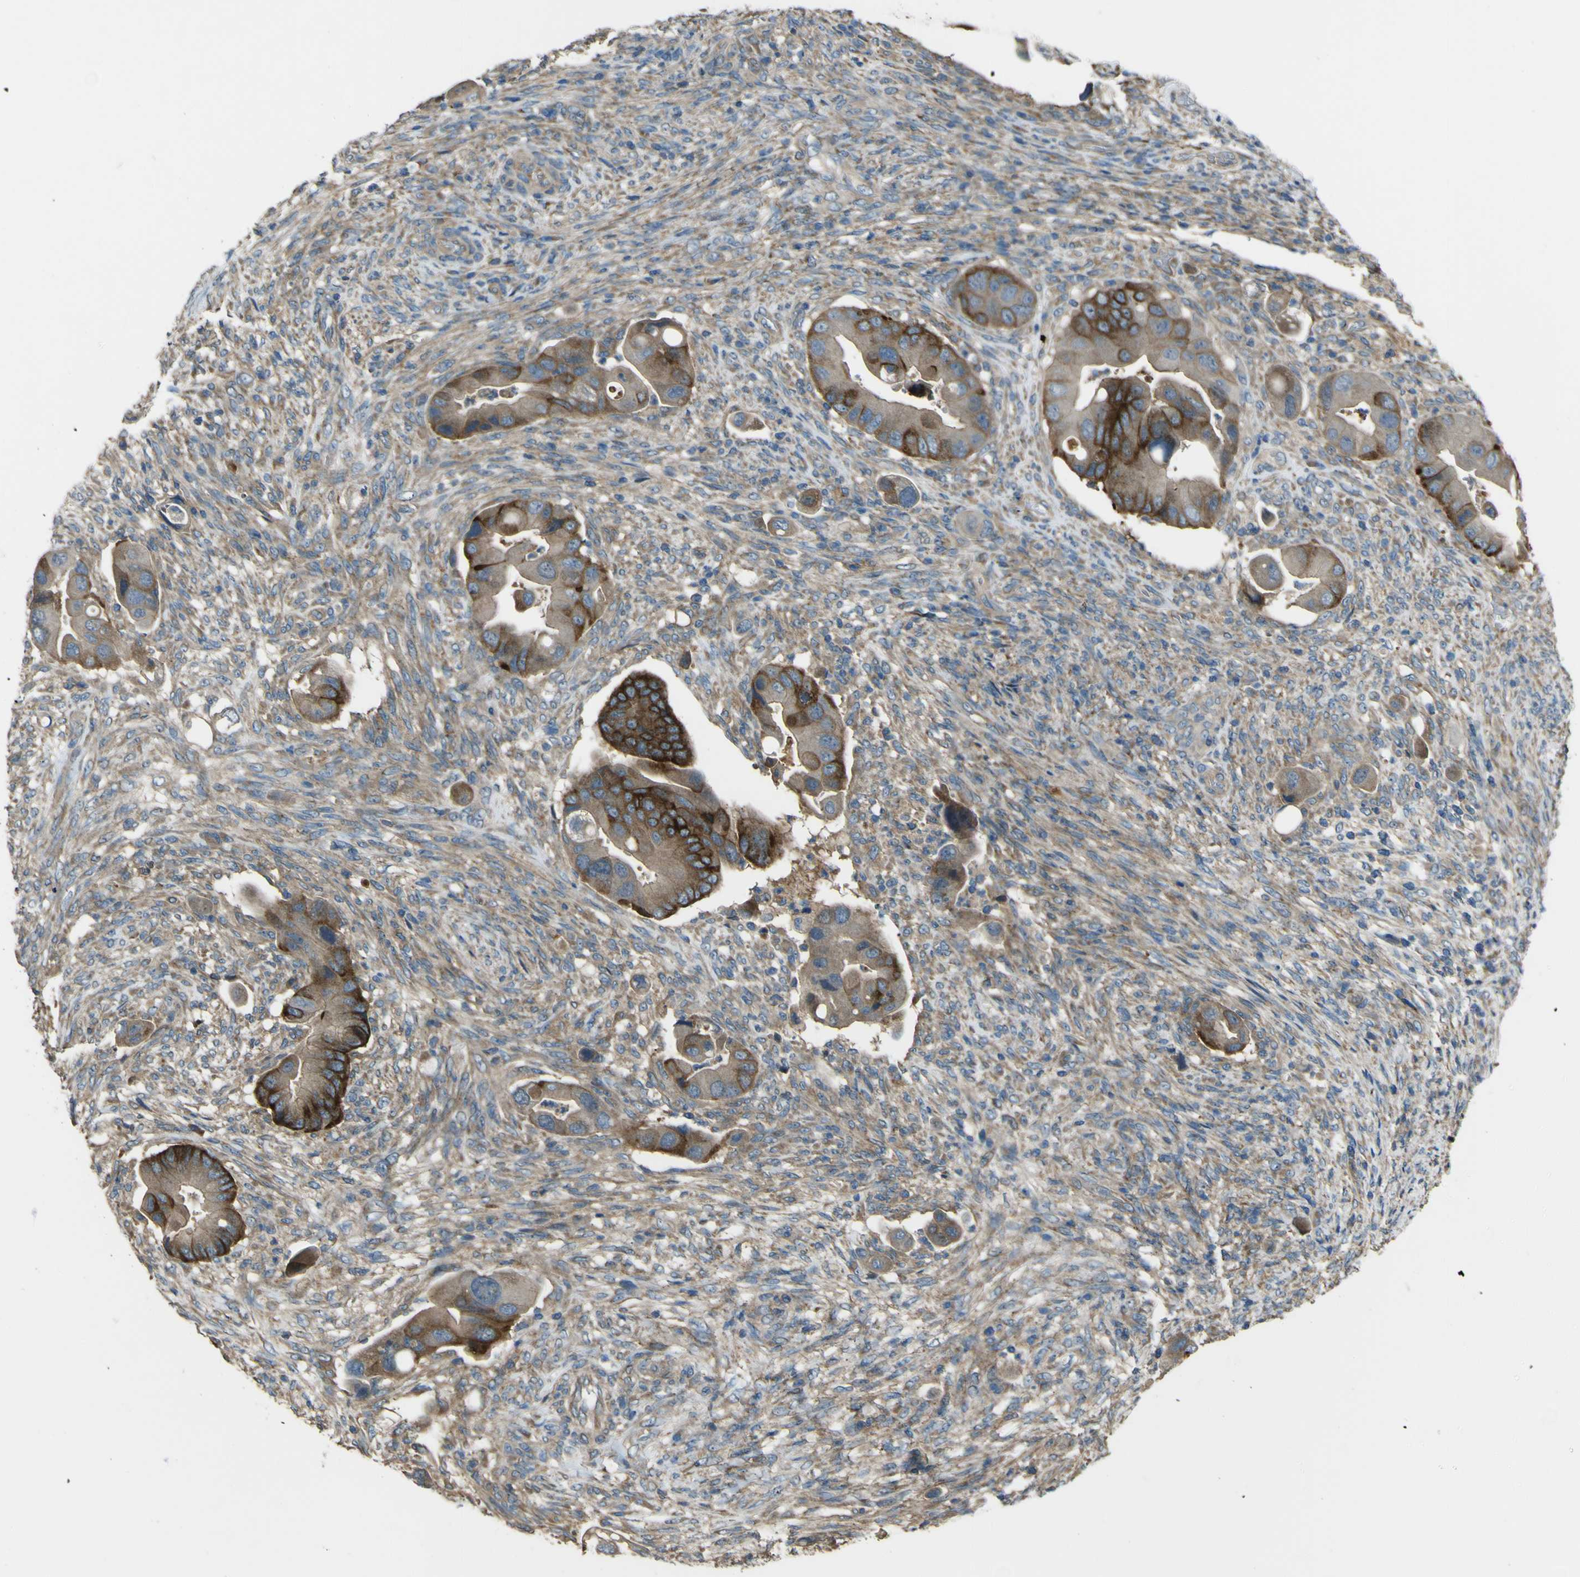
{"staining": {"intensity": "strong", "quantity": "25%-75%", "location": "cytoplasmic/membranous"}, "tissue": "colorectal cancer", "cell_type": "Tumor cells", "image_type": "cancer", "snomed": [{"axis": "morphology", "description": "Adenocarcinoma, NOS"}, {"axis": "topography", "description": "Rectum"}], "caption": "Protein expression analysis of adenocarcinoma (colorectal) demonstrates strong cytoplasmic/membranous expression in approximately 25%-75% of tumor cells.", "gene": "NAALADL2", "patient": {"sex": "female", "age": 57}}